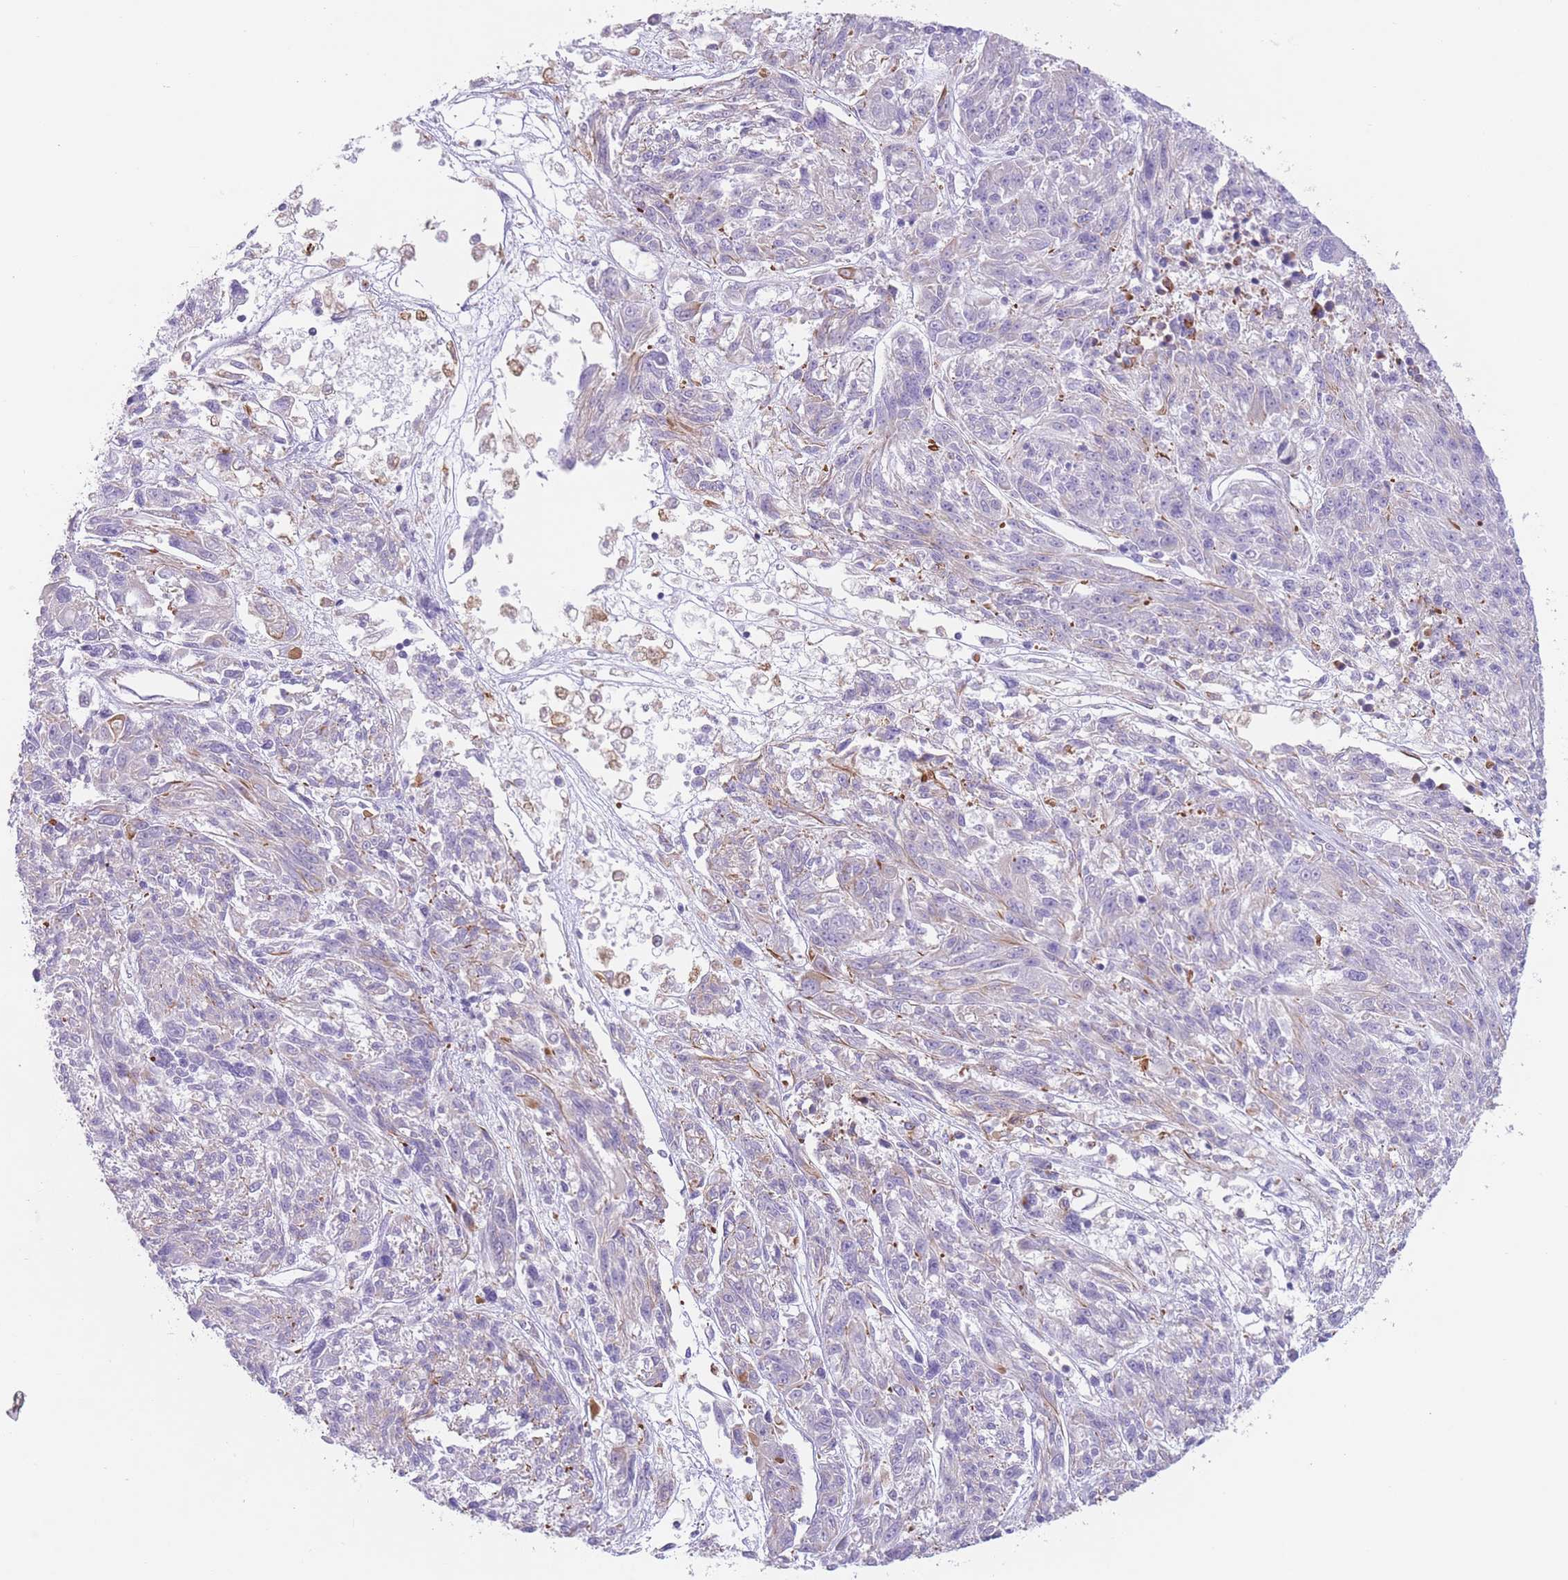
{"staining": {"intensity": "weak", "quantity": "<25%", "location": "cytoplasmic/membranous"}, "tissue": "melanoma", "cell_type": "Tumor cells", "image_type": "cancer", "snomed": [{"axis": "morphology", "description": "Malignant melanoma, NOS"}, {"axis": "topography", "description": "Skin"}], "caption": "DAB immunohistochemical staining of malignant melanoma reveals no significant staining in tumor cells.", "gene": "PTCD1", "patient": {"sex": "male", "age": 53}}